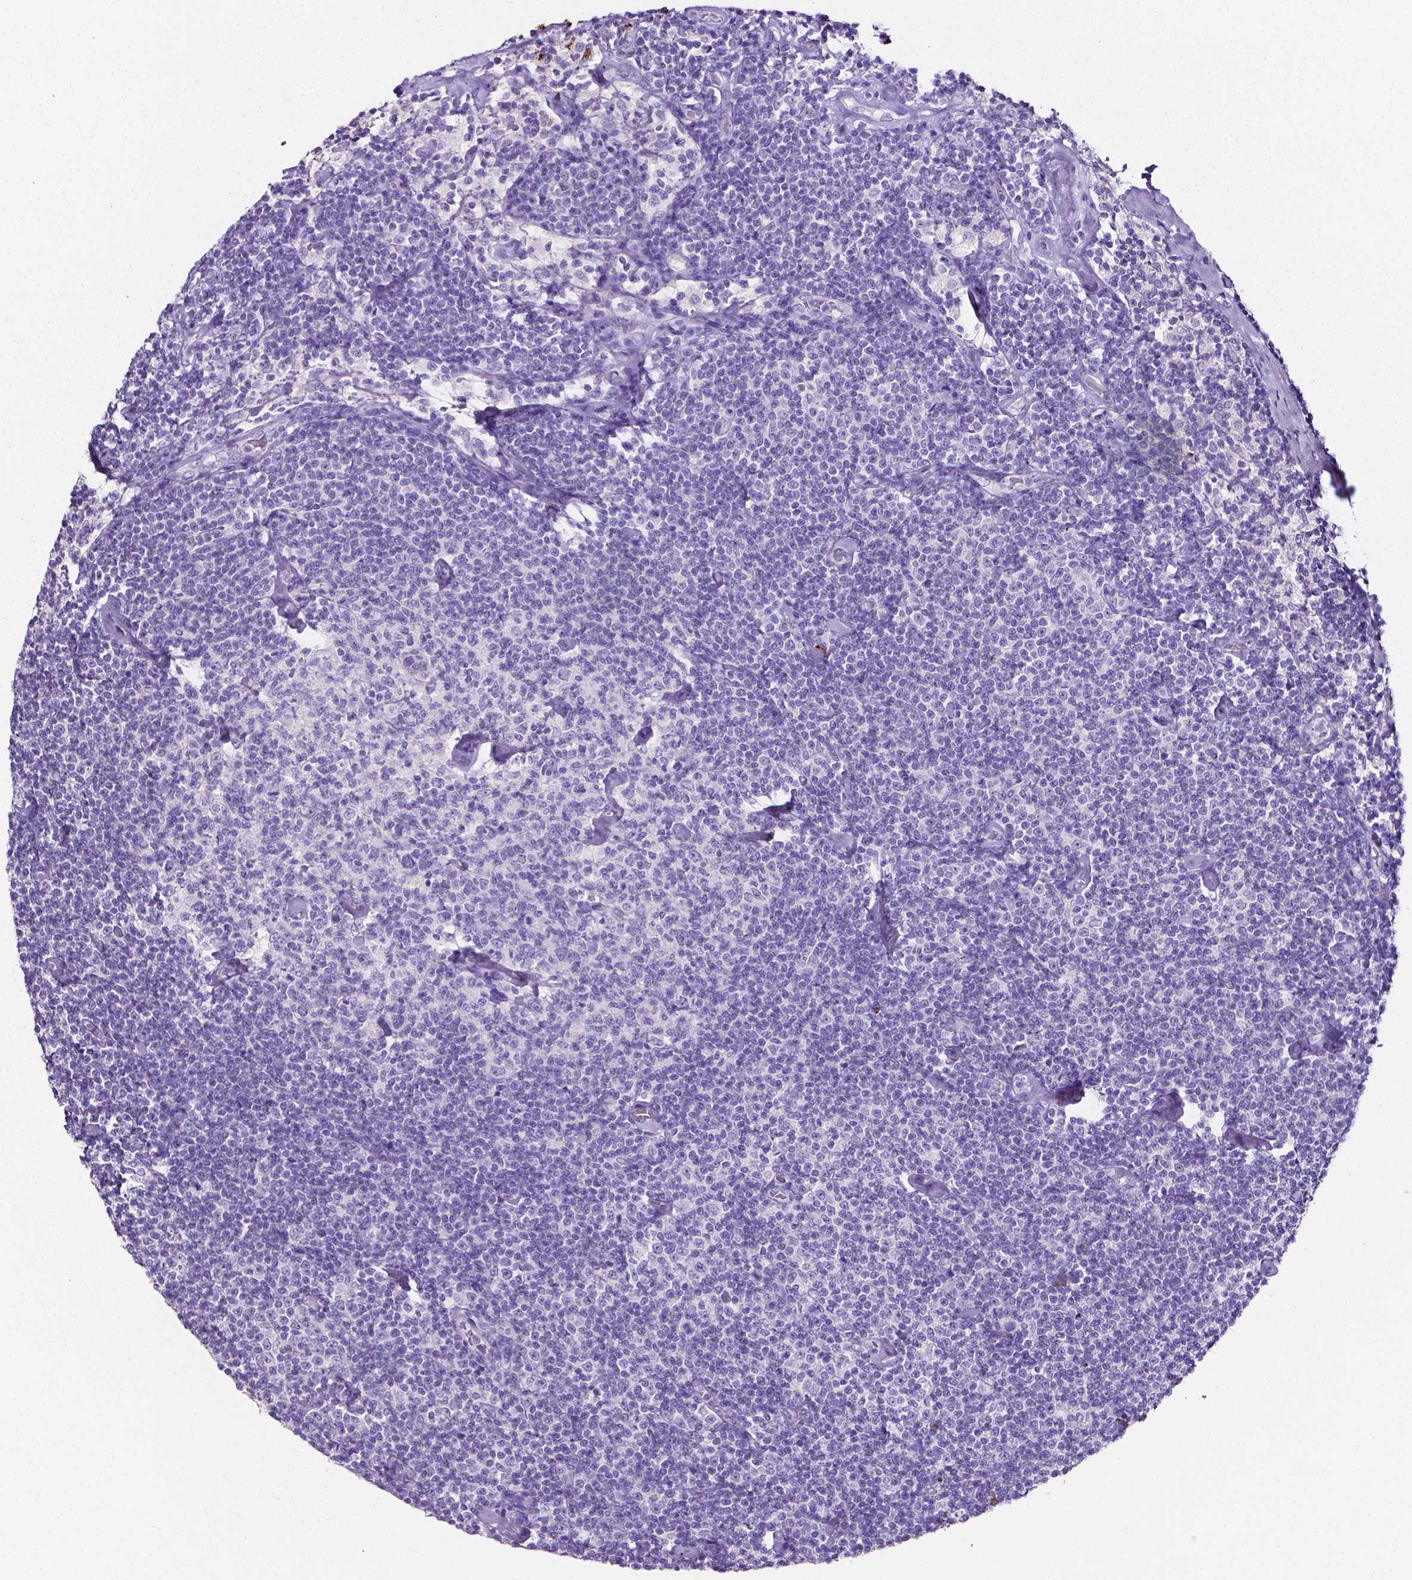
{"staining": {"intensity": "negative", "quantity": "none", "location": "none"}, "tissue": "lymphoma", "cell_type": "Tumor cells", "image_type": "cancer", "snomed": [{"axis": "morphology", "description": "Malignant lymphoma, non-Hodgkin's type, Low grade"}, {"axis": "topography", "description": "Lymph node"}], "caption": "This is an immunohistochemistry (IHC) micrograph of human low-grade malignant lymphoma, non-Hodgkin's type. There is no expression in tumor cells.", "gene": "SLC22A2", "patient": {"sex": "male", "age": 81}}